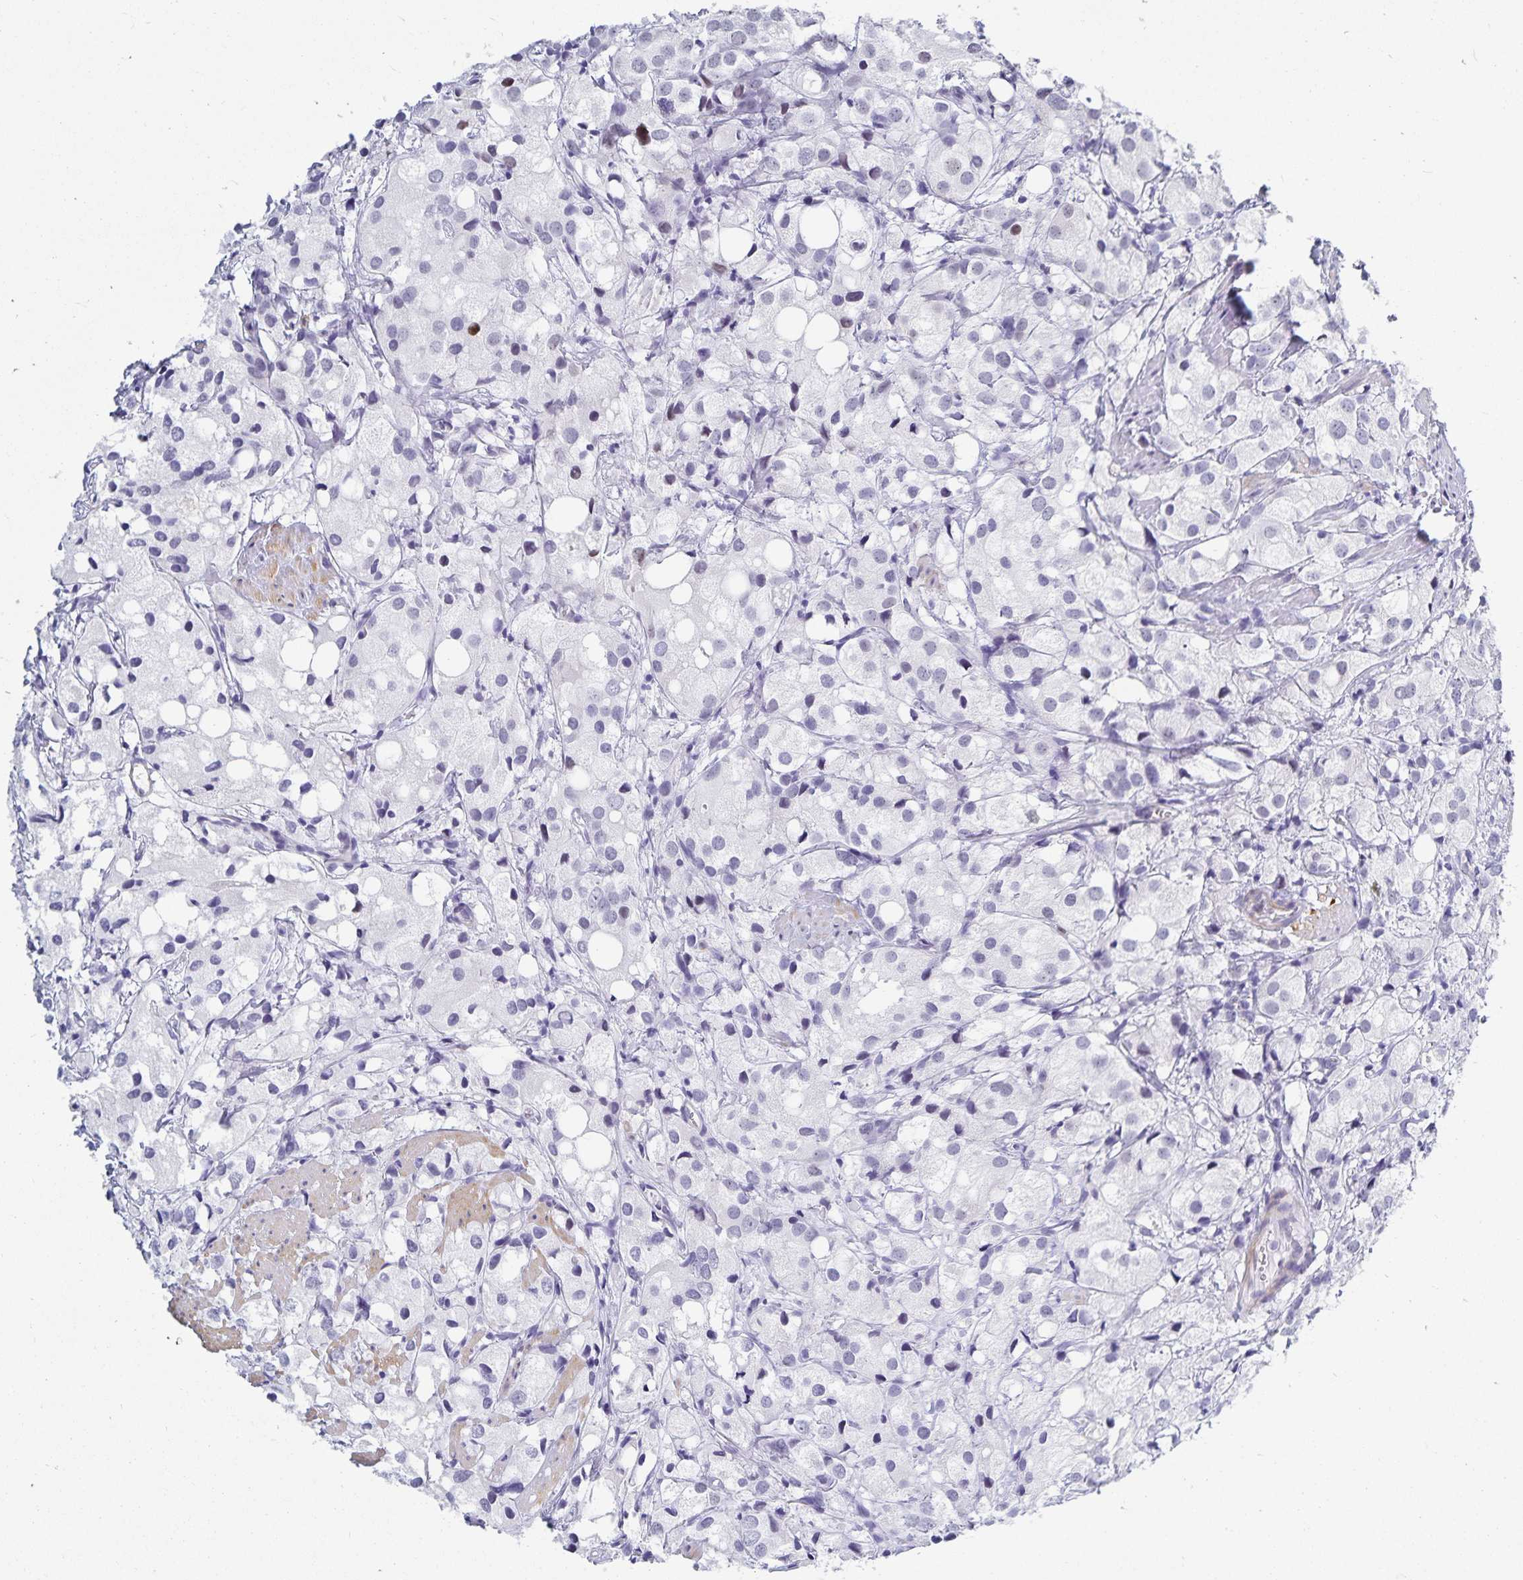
{"staining": {"intensity": "negative", "quantity": "none", "location": "none"}, "tissue": "prostate cancer", "cell_type": "Tumor cells", "image_type": "cancer", "snomed": [{"axis": "morphology", "description": "Adenocarcinoma, High grade"}, {"axis": "topography", "description": "Prostate"}], "caption": "DAB (3,3'-diaminobenzidine) immunohistochemical staining of prostate cancer (high-grade adenocarcinoma) reveals no significant expression in tumor cells. (DAB (3,3'-diaminobenzidine) immunohistochemistry with hematoxylin counter stain).", "gene": "HMGB3", "patient": {"sex": "male", "age": 86}}